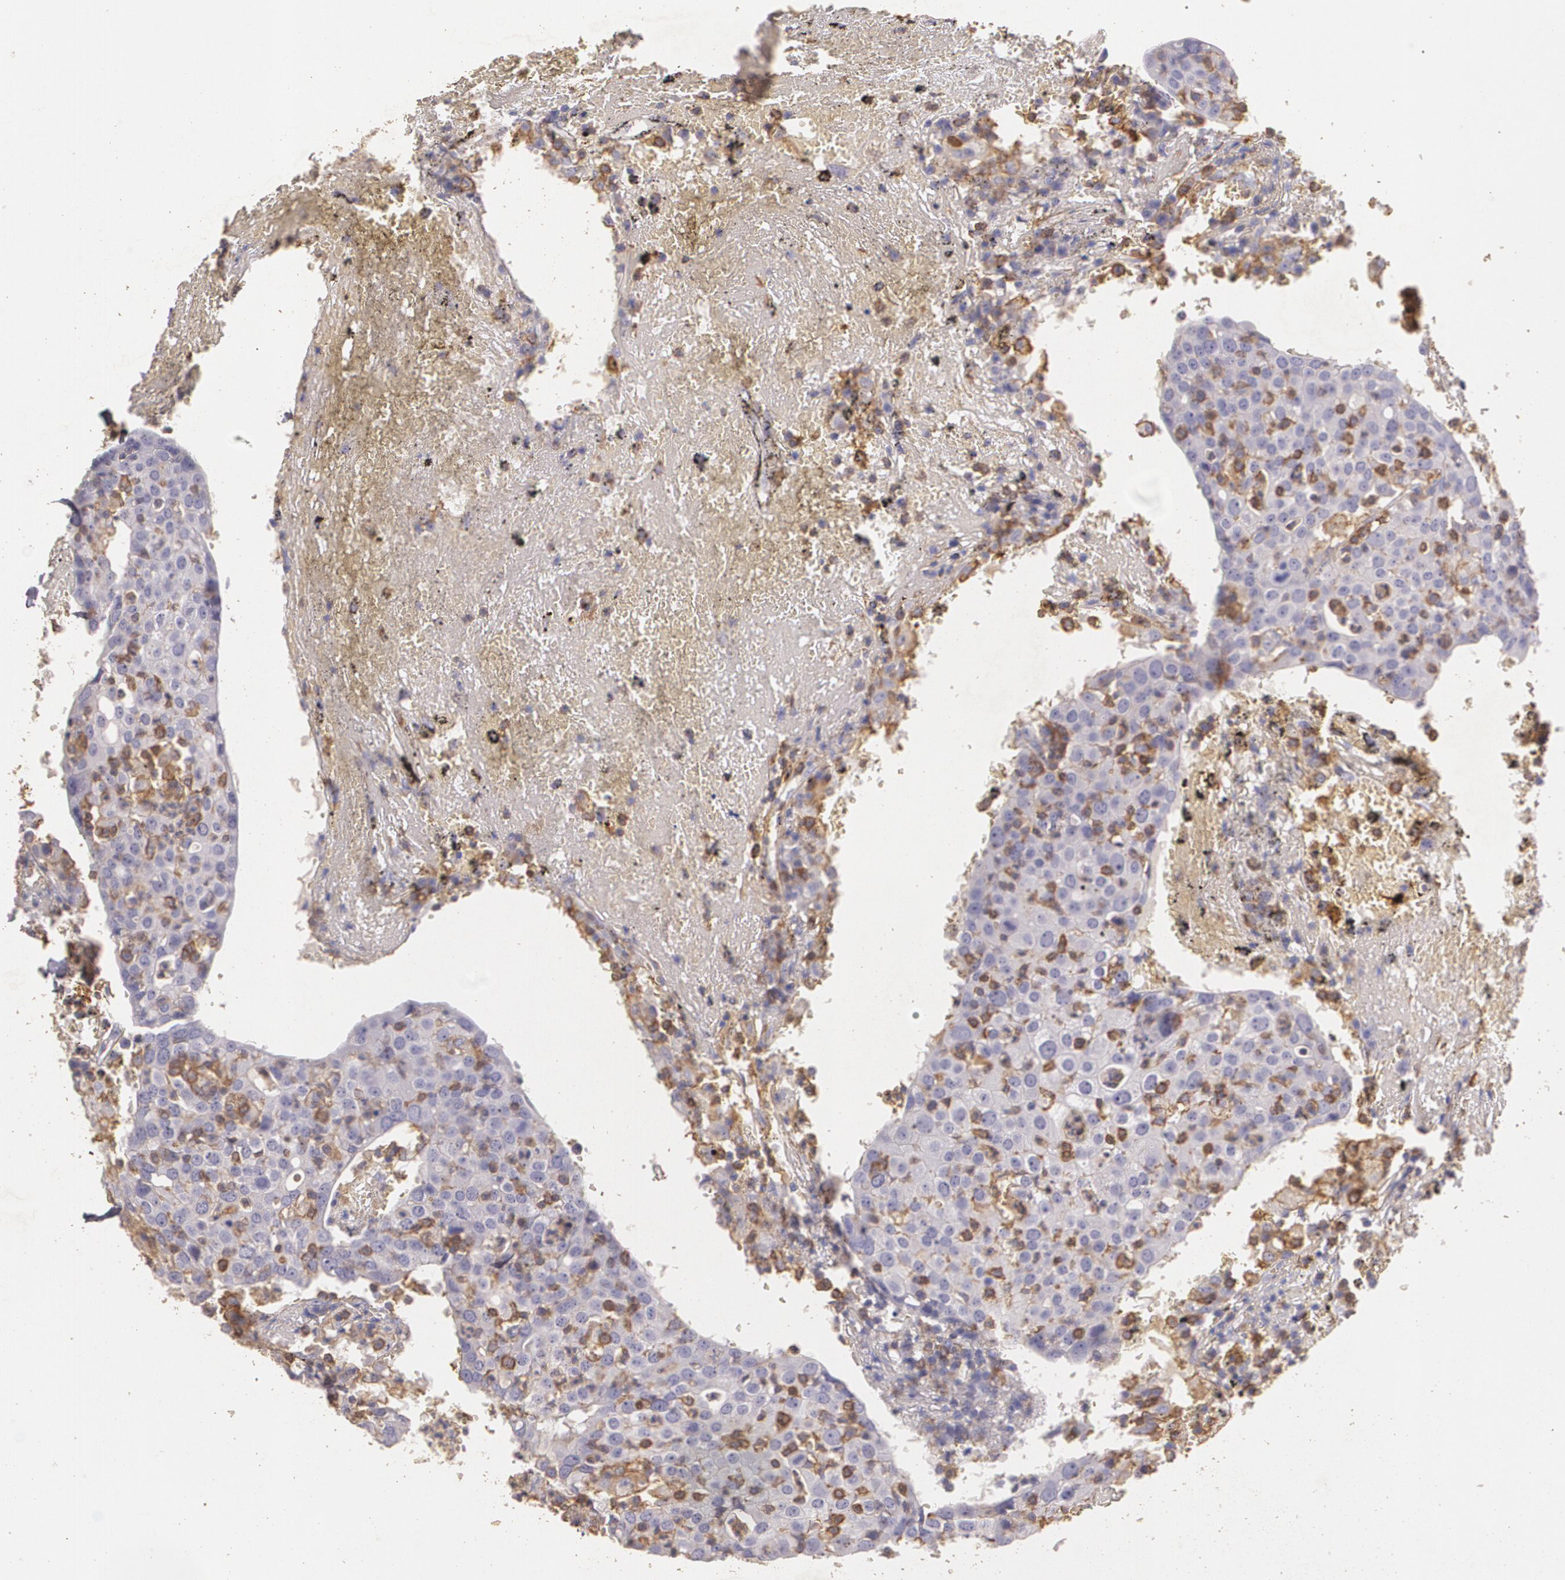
{"staining": {"intensity": "weak", "quantity": "25%-75%", "location": "cytoplasmic/membranous"}, "tissue": "head and neck cancer", "cell_type": "Tumor cells", "image_type": "cancer", "snomed": [{"axis": "morphology", "description": "Adenocarcinoma, NOS"}, {"axis": "topography", "description": "Salivary gland"}, {"axis": "topography", "description": "Head-Neck"}], "caption": "Brown immunohistochemical staining in head and neck cancer (adenocarcinoma) displays weak cytoplasmic/membranous positivity in approximately 25%-75% of tumor cells.", "gene": "TGFBR1", "patient": {"sex": "female", "age": 65}}